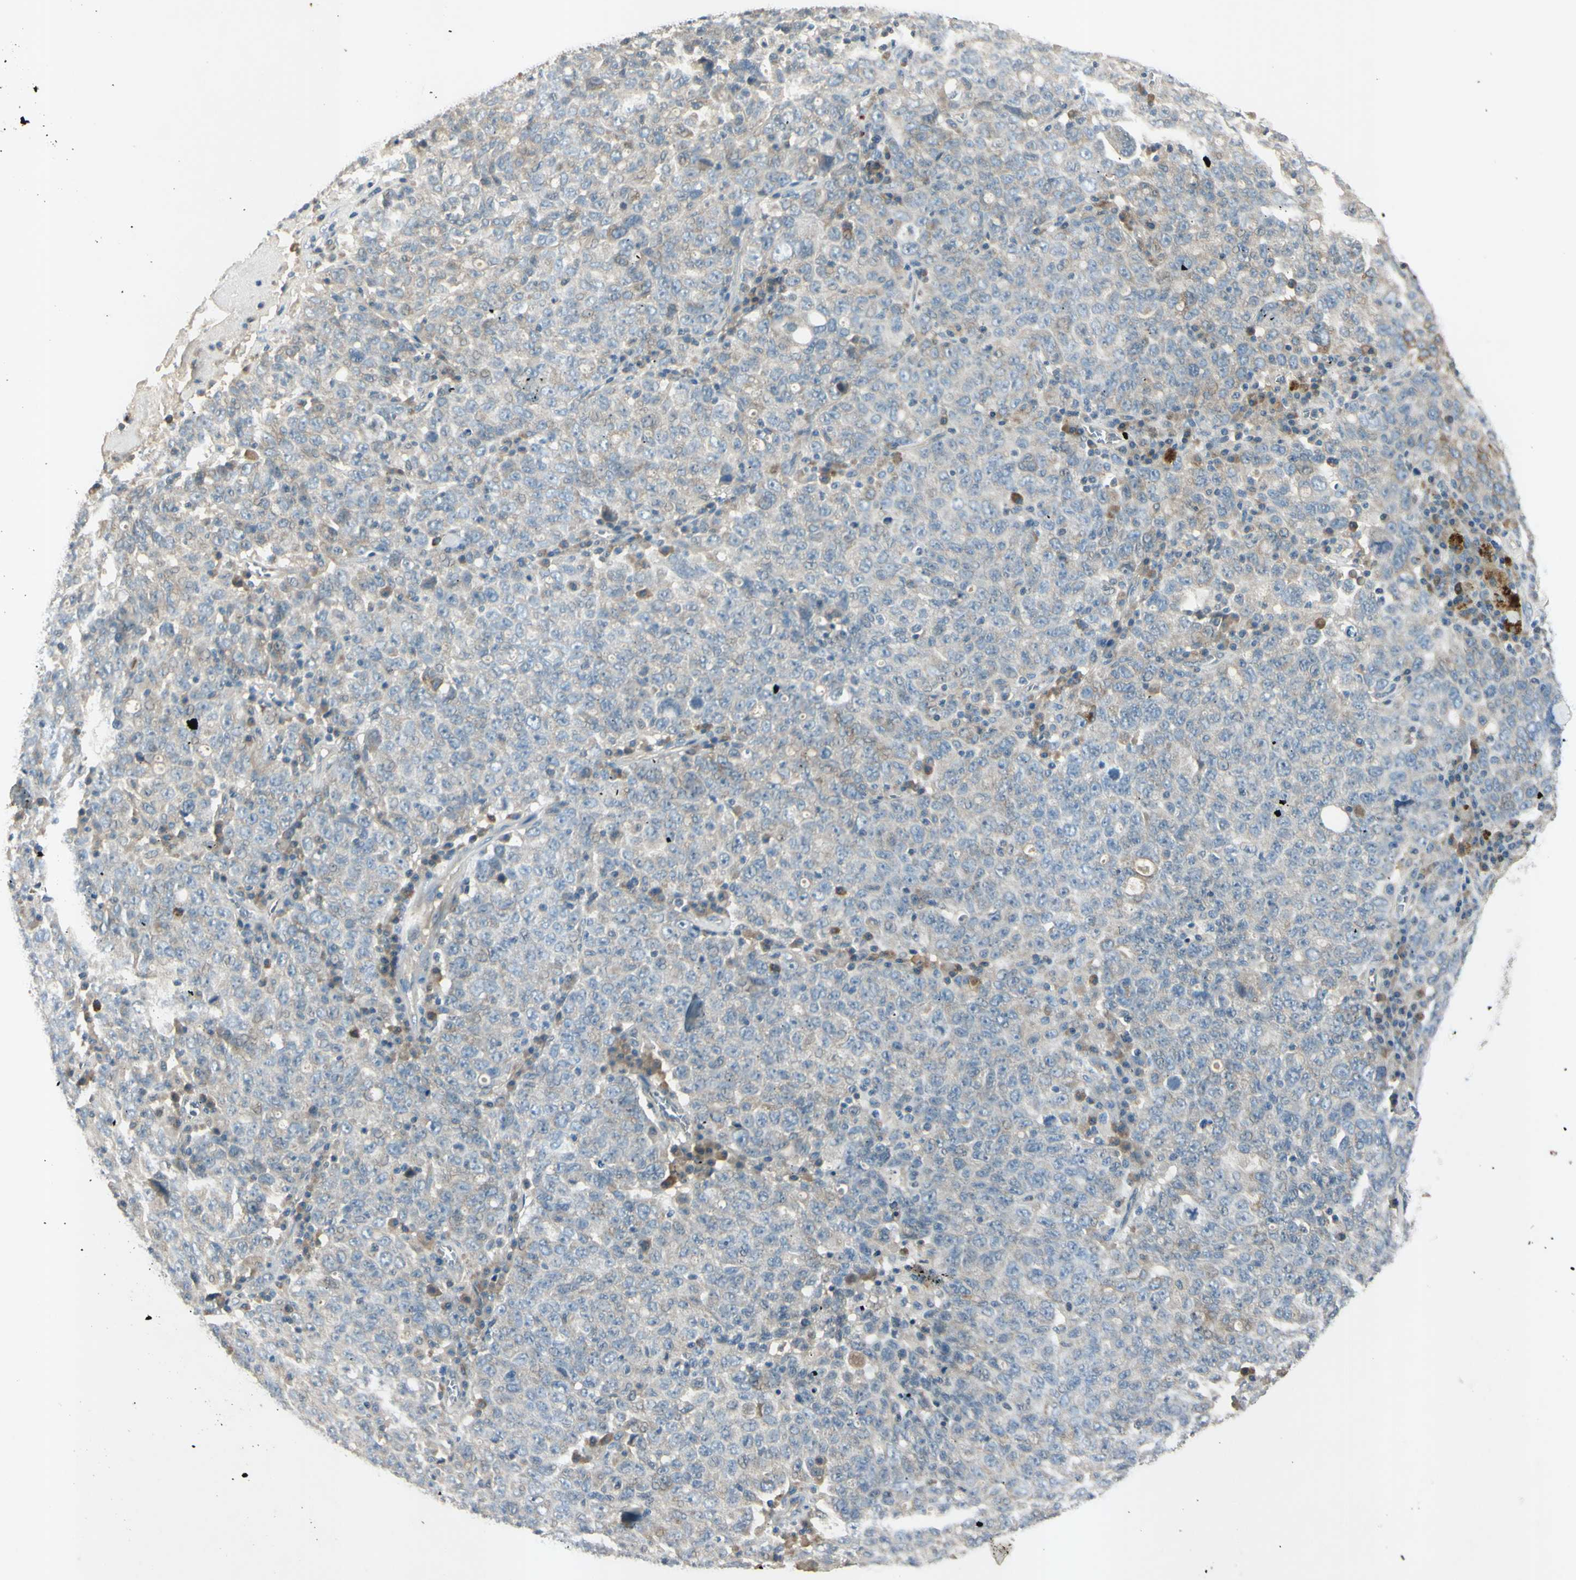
{"staining": {"intensity": "strong", "quantity": "<25%", "location": "cytoplasmic/membranous"}, "tissue": "ovarian cancer", "cell_type": "Tumor cells", "image_type": "cancer", "snomed": [{"axis": "morphology", "description": "Carcinoma, endometroid"}, {"axis": "topography", "description": "Ovary"}], "caption": "The immunohistochemical stain shows strong cytoplasmic/membranous staining in tumor cells of endometroid carcinoma (ovarian) tissue.", "gene": "AATK", "patient": {"sex": "female", "age": 62}}